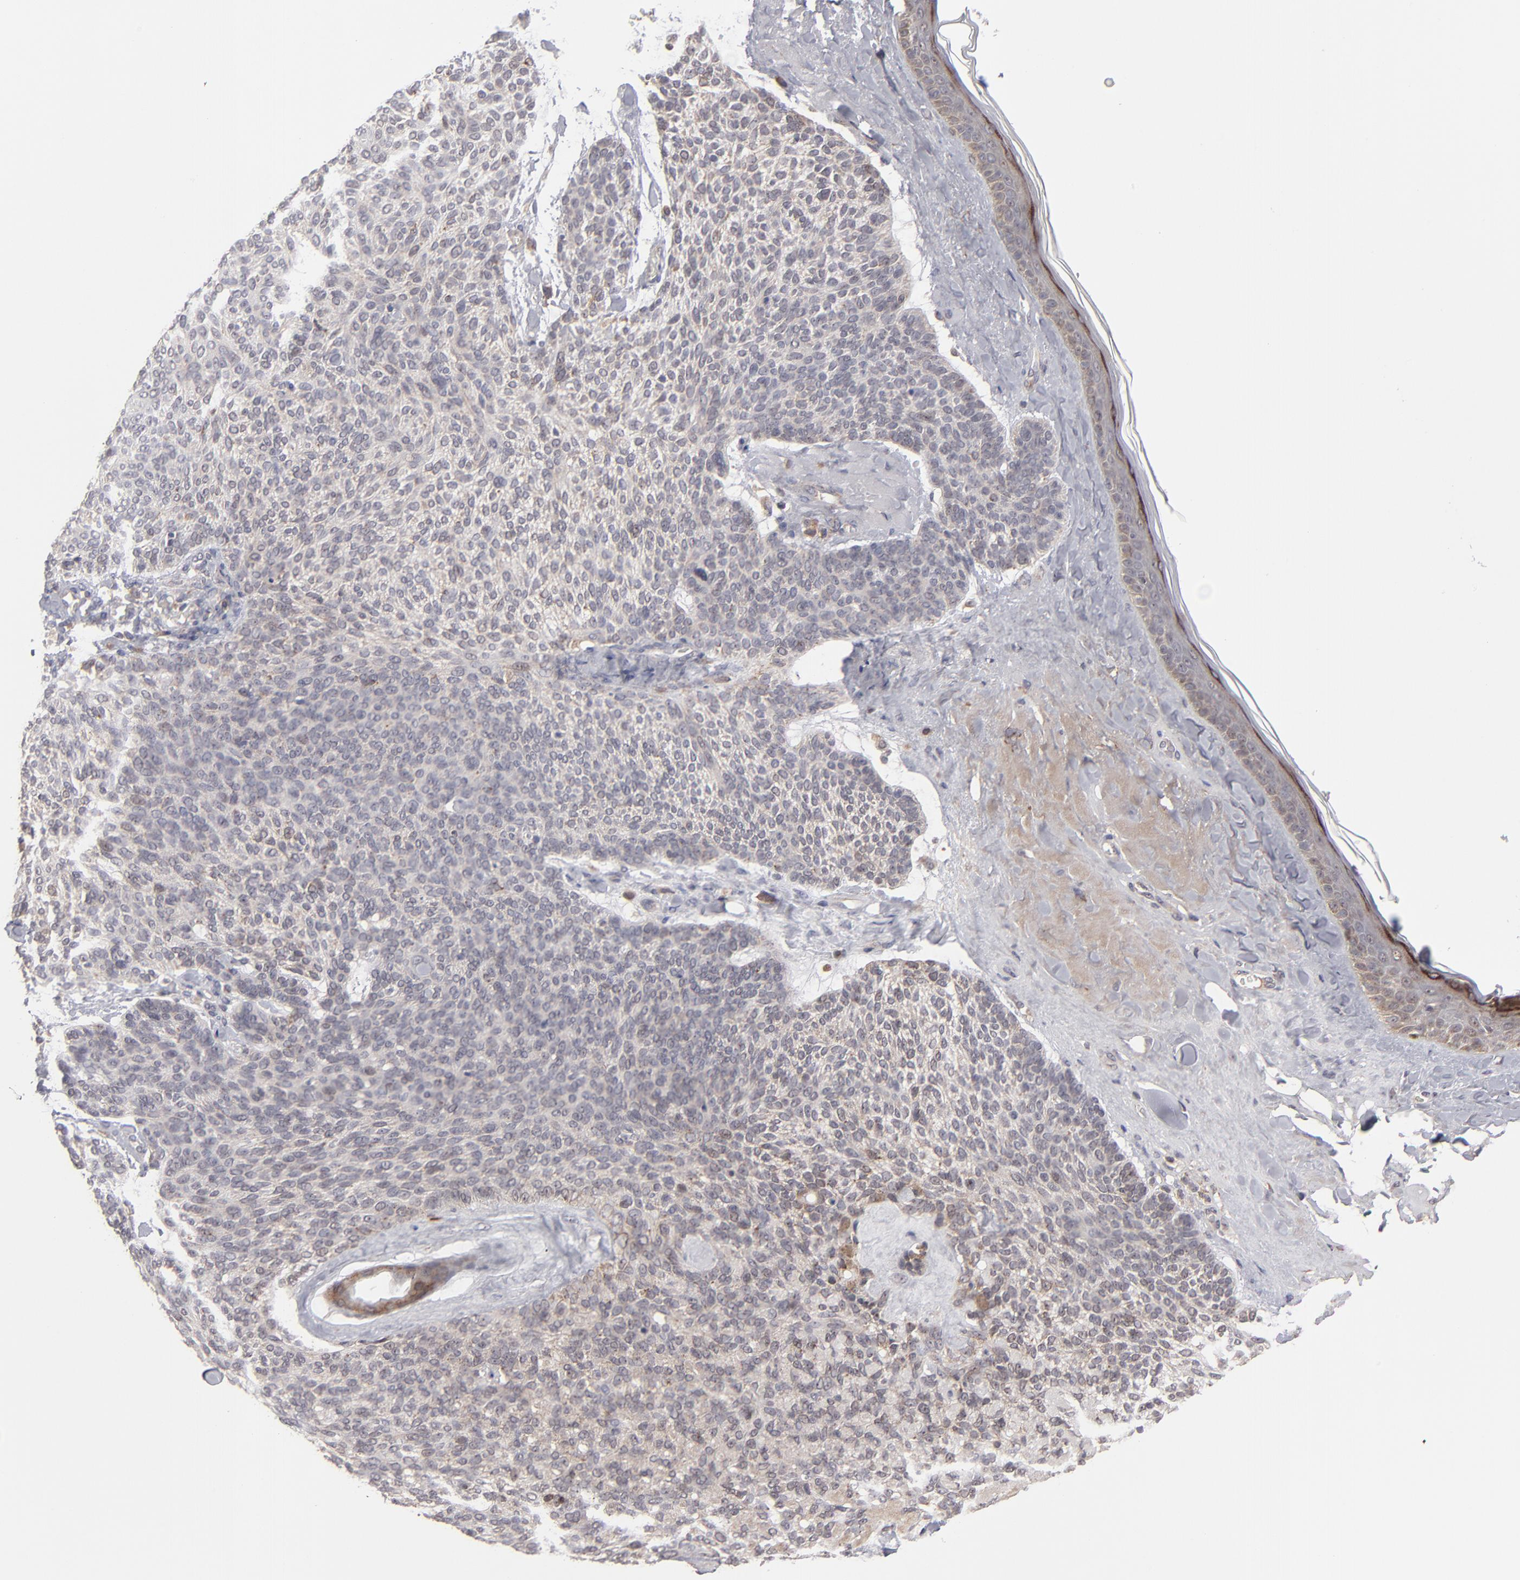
{"staining": {"intensity": "weak", "quantity": ">75%", "location": "cytoplasmic/membranous"}, "tissue": "skin cancer", "cell_type": "Tumor cells", "image_type": "cancer", "snomed": [{"axis": "morphology", "description": "Normal tissue, NOS"}, {"axis": "morphology", "description": "Basal cell carcinoma"}, {"axis": "topography", "description": "Skin"}], "caption": "A brown stain highlights weak cytoplasmic/membranous expression of a protein in human basal cell carcinoma (skin) tumor cells.", "gene": "GLCCI1", "patient": {"sex": "female", "age": 70}}